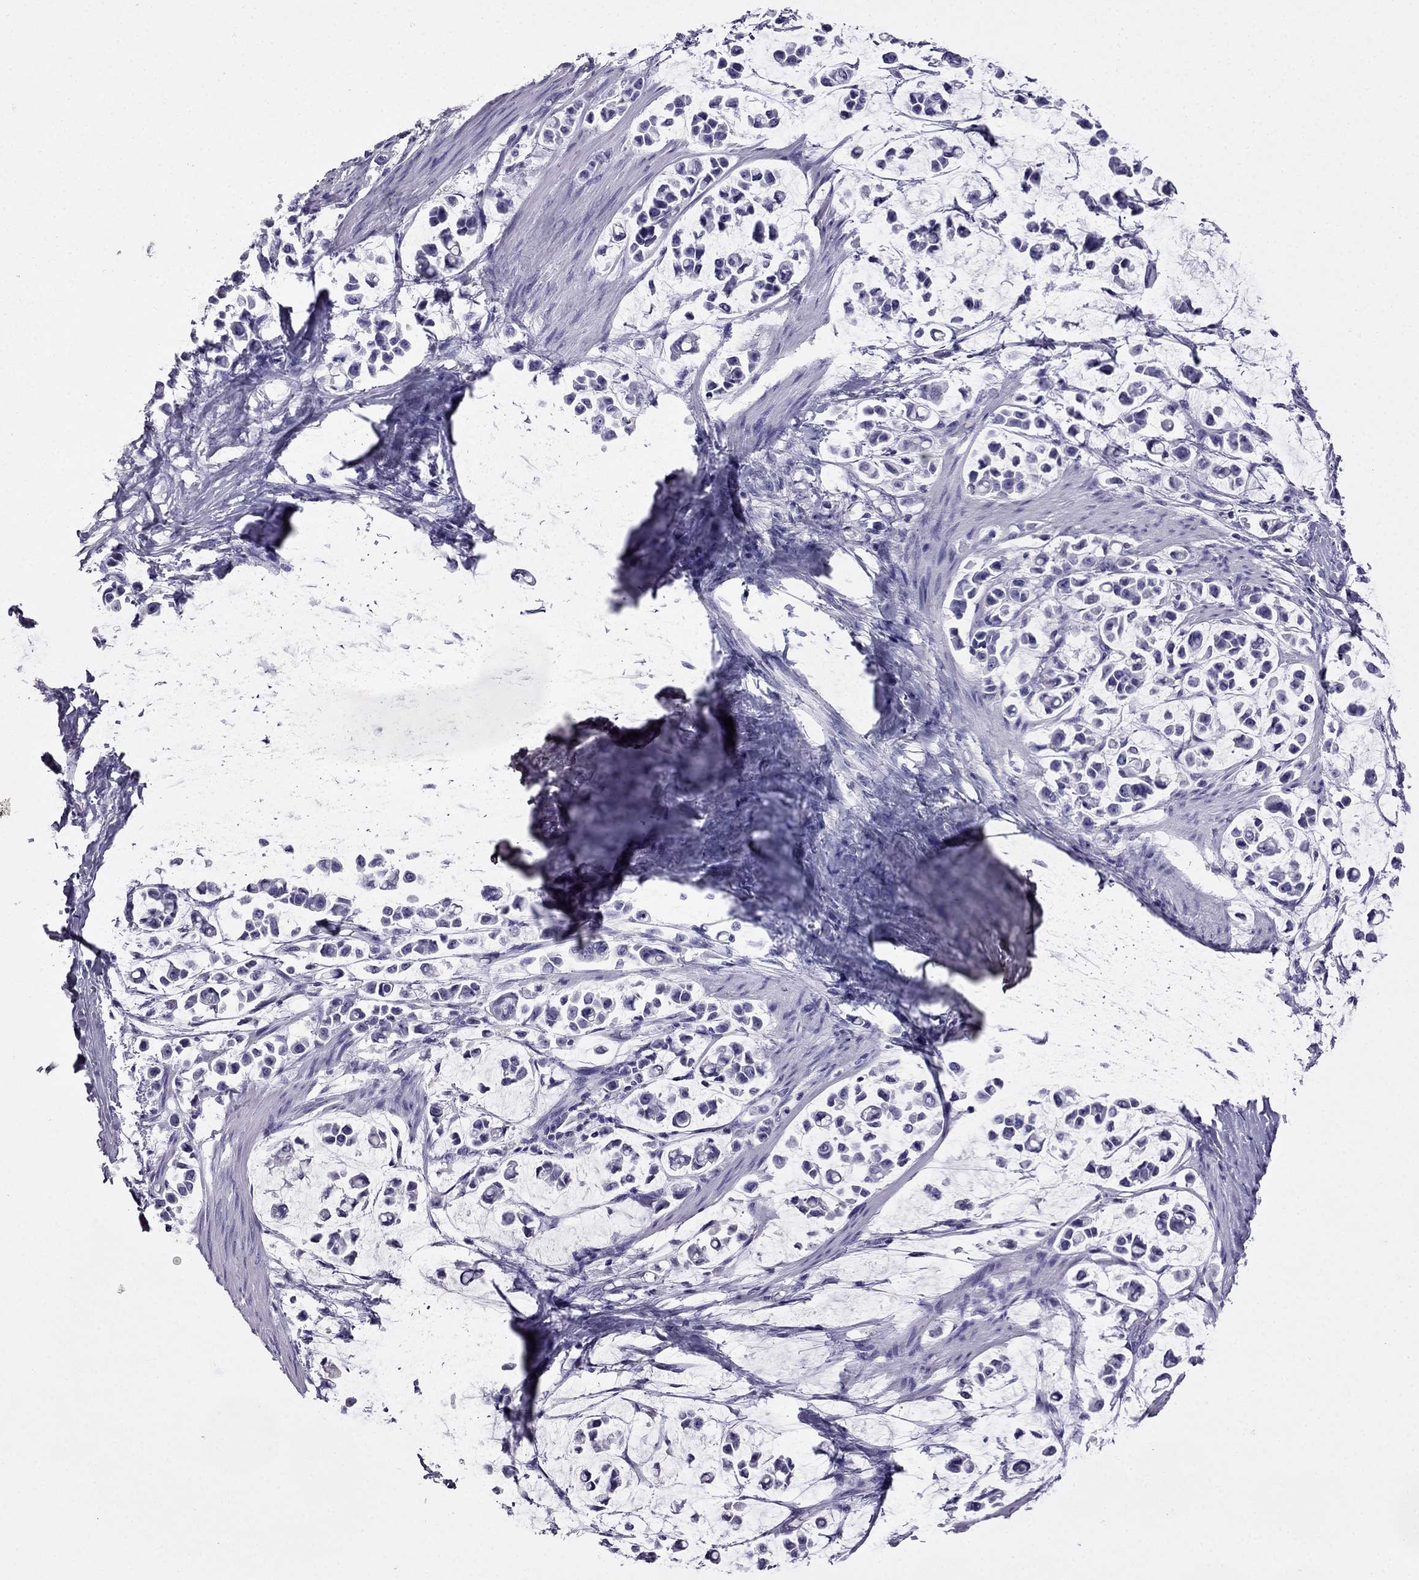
{"staining": {"intensity": "negative", "quantity": "none", "location": "none"}, "tissue": "stomach cancer", "cell_type": "Tumor cells", "image_type": "cancer", "snomed": [{"axis": "morphology", "description": "Adenocarcinoma, NOS"}, {"axis": "topography", "description": "Stomach"}], "caption": "An IHC image of stomach adenocarcinoma is shown. There is no staining in tumor cells of stomach adenocarcinoma.", "gene": "CDHR4", "patient": {"sex": "male", "age": 82}}